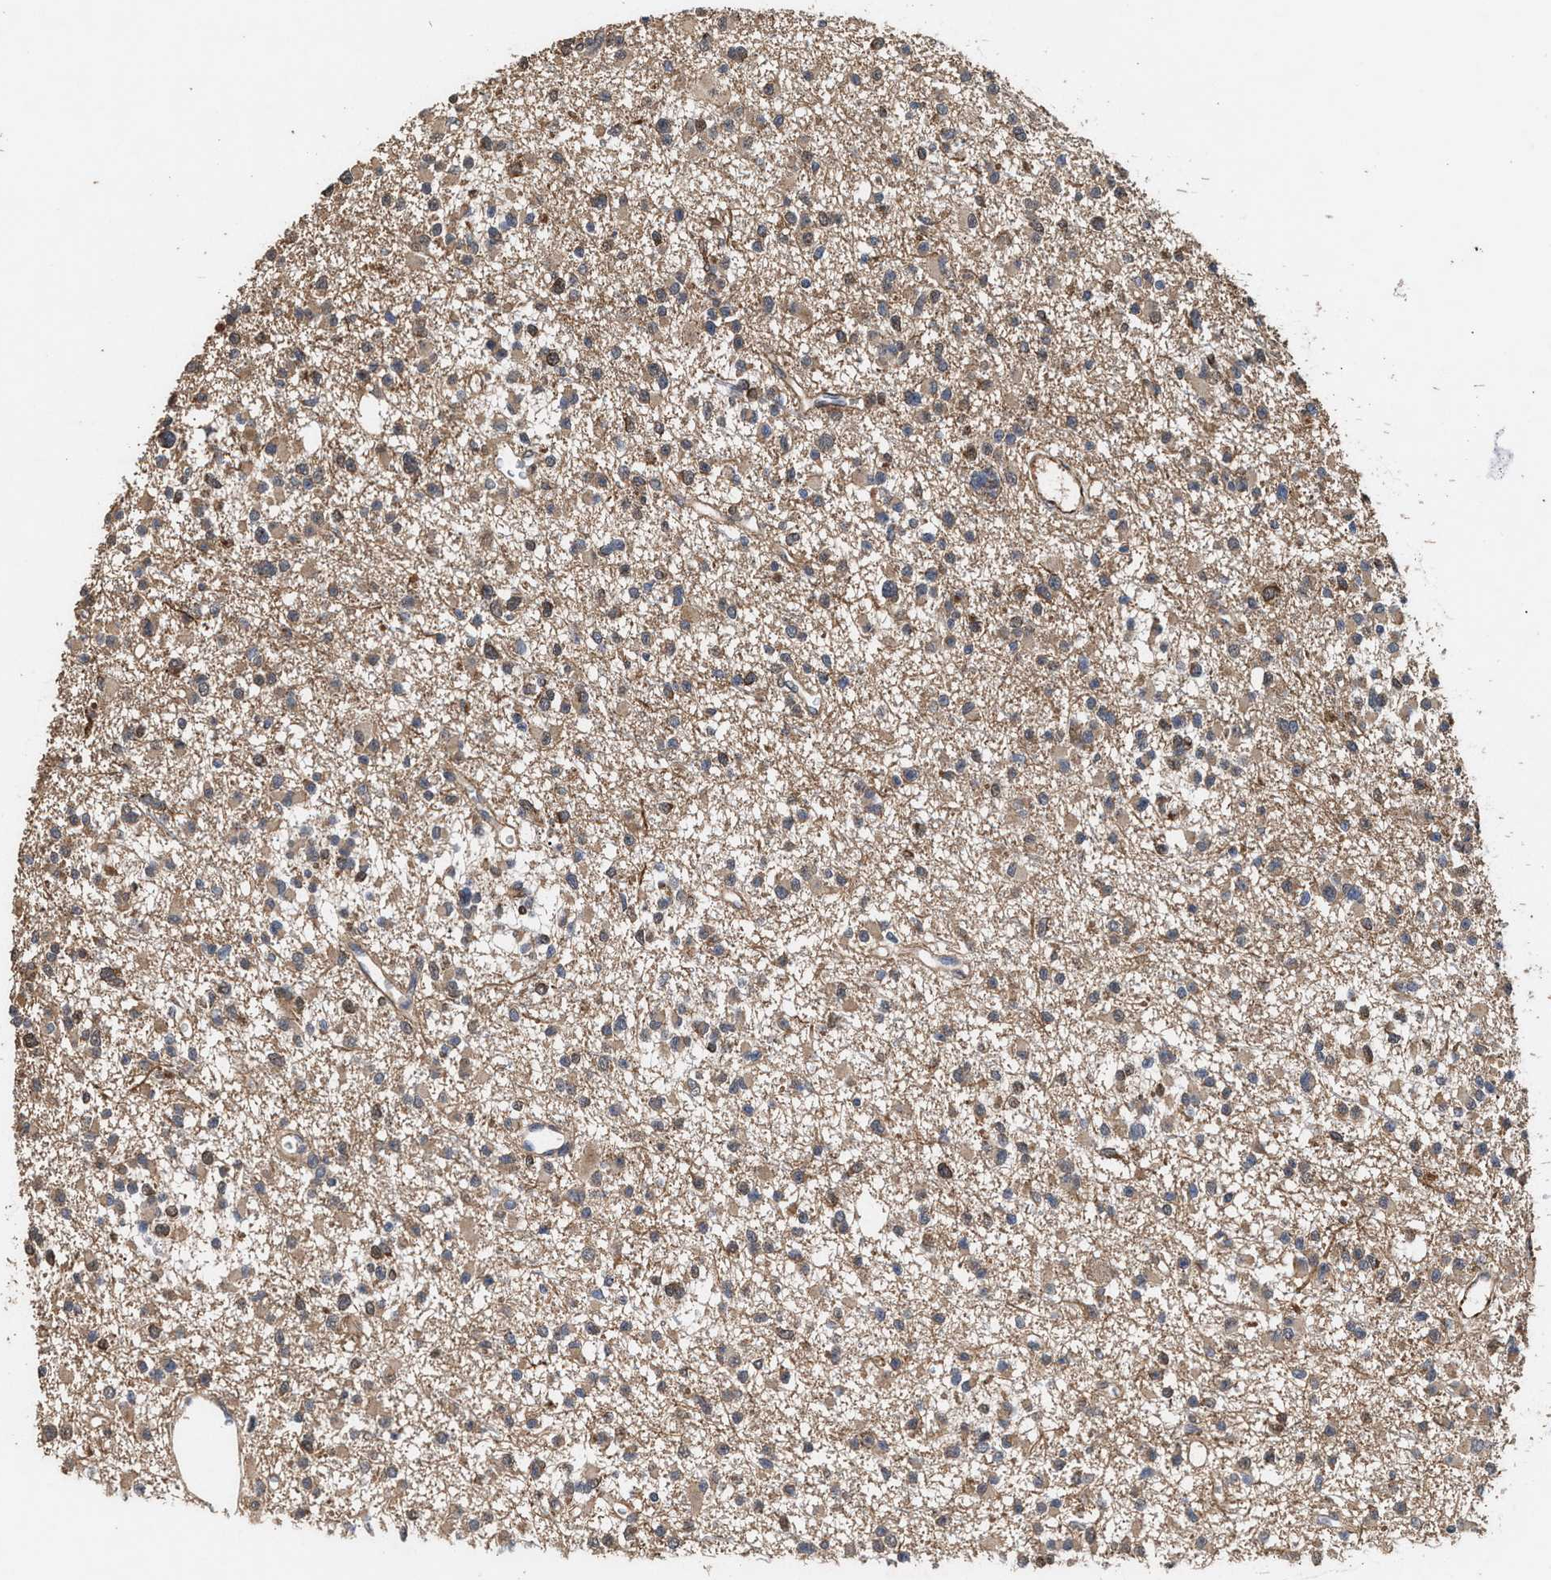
{"staining": {"intensity": "weak", "quantity": ">75%", "location": "cytoplasmic/membranous"}, "tissue": "glioma", "cell_type": "Tumor cells", "image_type": "cancer", "snomed": [{"axis": "morphology", "description": "Glioma, malignant, Low grade"}, {"axis": "topography", "description": "Brain"}], "caption": "A photomicrograph of human glioma stained for a protein shows weak cytoplasmic/membranous brown staining in tumor cells.", "gene": "ZNHIT6", "patient": {"sex": "female", "age": 22}}